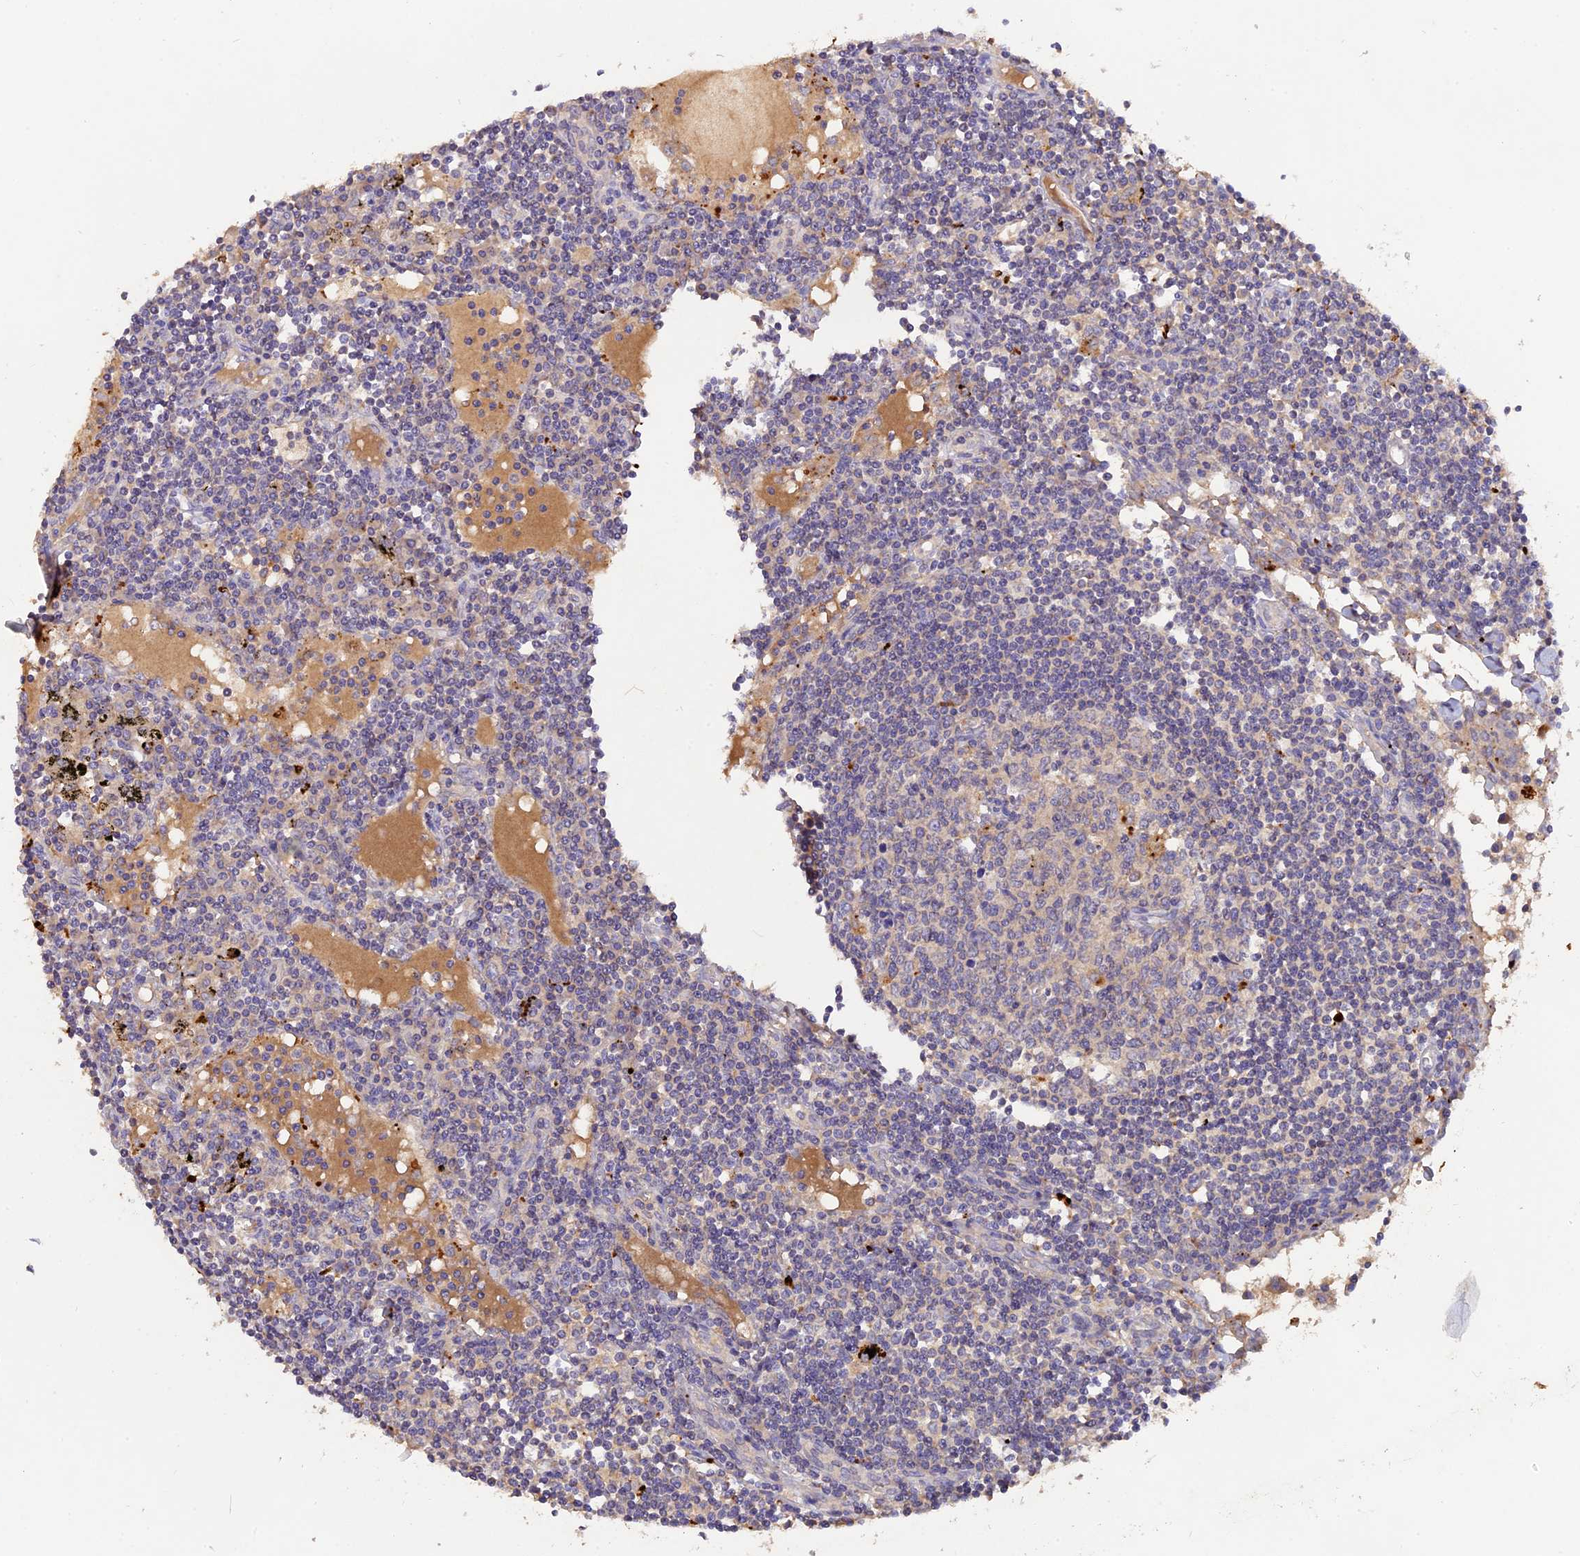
{"staining": {"intensity": "negative", "quantity": "none", "location": "none"}, "tissue": "lymph node", "cell_type": "Germinal center cells", "image_type": "normal", "snomed": [{"axis": "morphology", "description": "Normal tissue, NOS"}, {"axis": "topography", "description": "Lymph node"}], "caption": "The IHC micrograph has no significant positivity in germinal center cells of lymph node.", "gene": "SLC26A4", "patient": {"sex": "male", "age": 74}}